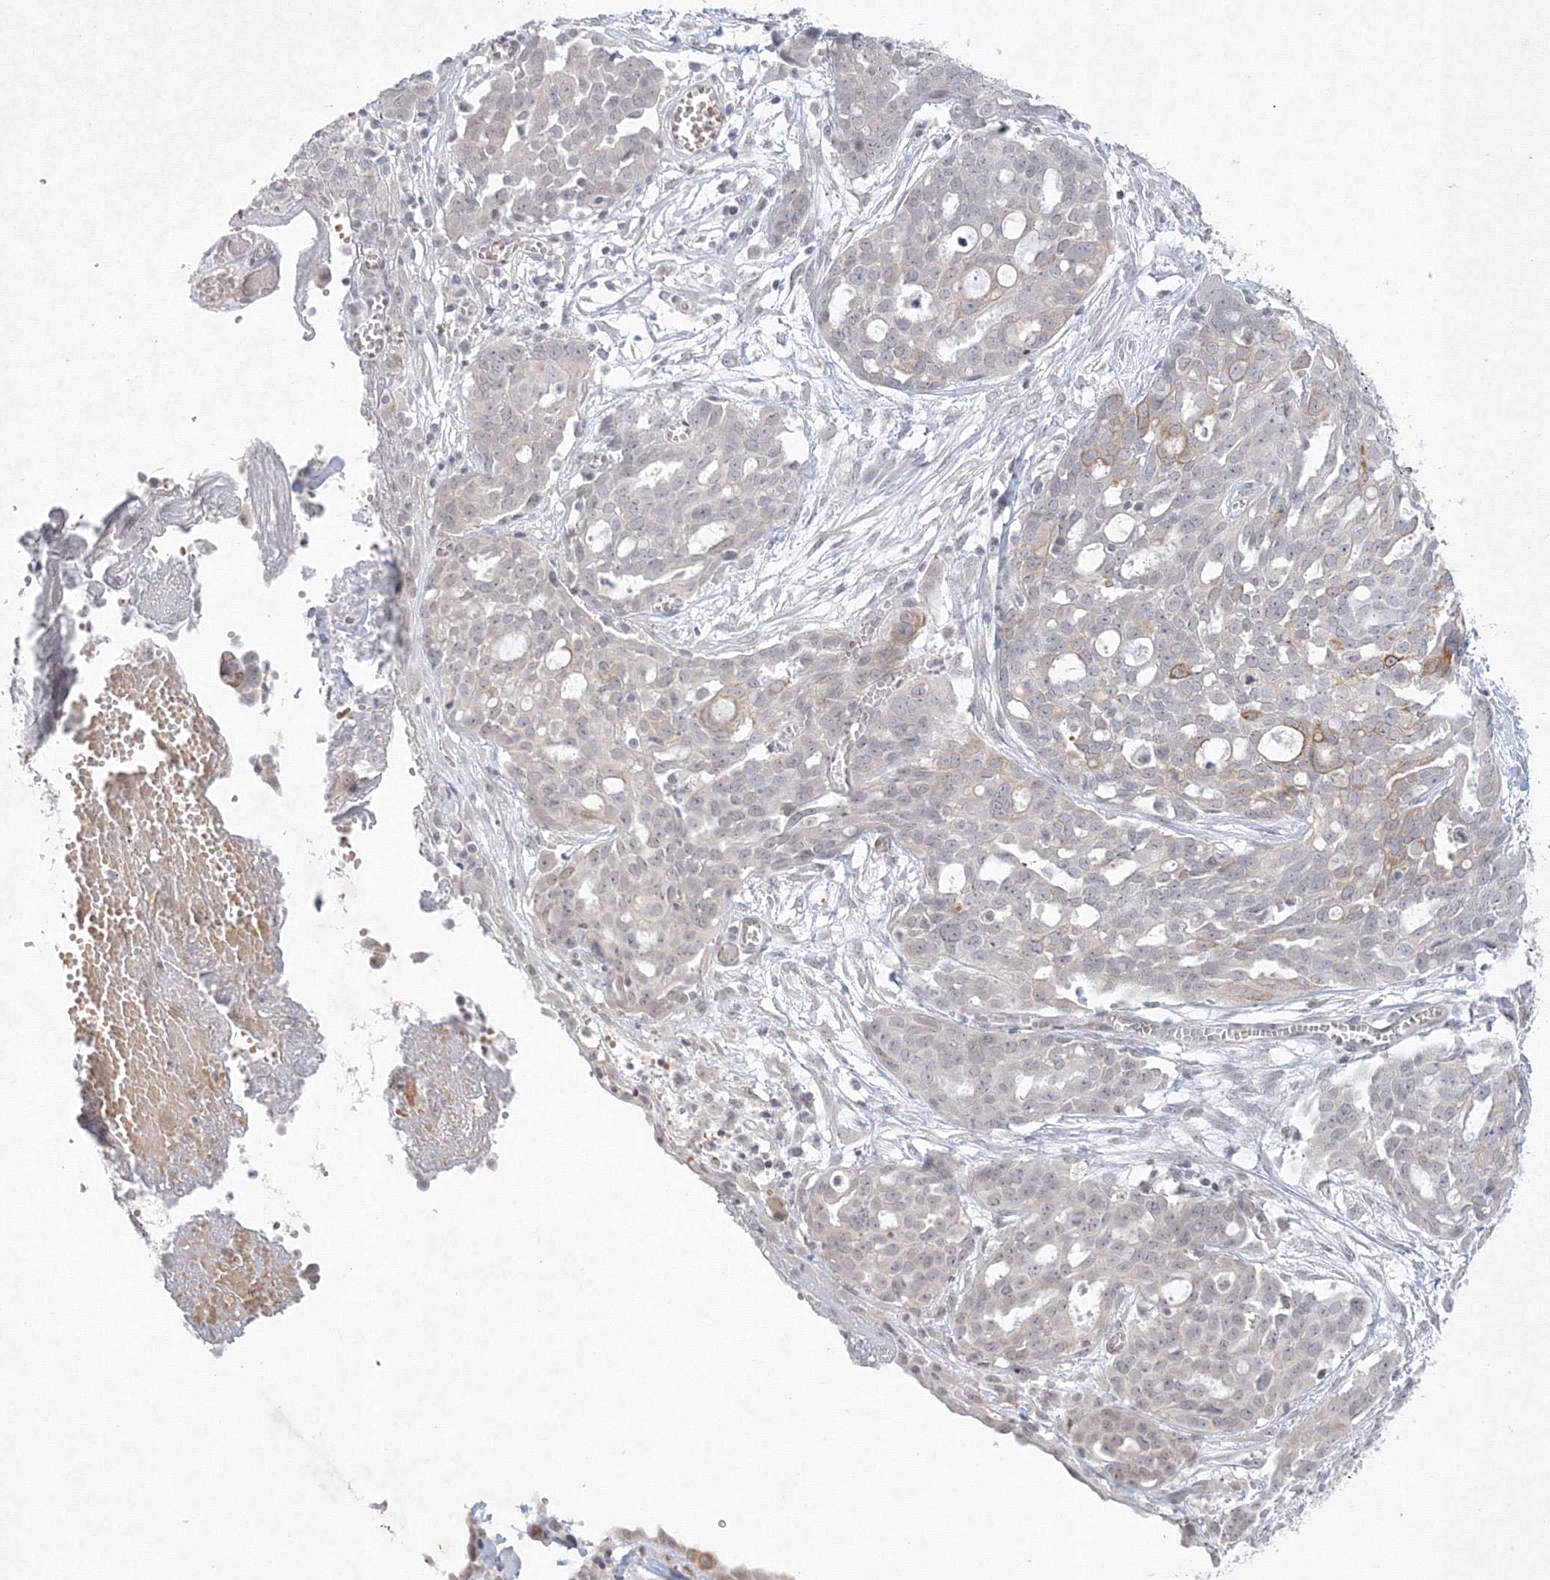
{"staining": {"intensity": "weak", "quantity": "<25%", "location": "cytoplasmic/membranous"}, "tissue": "ovarian cancer", "cell_type": "Tumor cells", "image_type": "cancer", "snomed": [{"axis": "morphology", "description": "Cystadenocarcinoma, serous, NOS"}, {"axis": "topography", "description": "Soft tissue"}, {"axis": "topography", "description": "Ovary"}], "caption": "This is a photomicrograph of IHC staining of serous cystadenocarcinoma (ovarian), which shows no expression in tumor cells.", "gene": "NXPE3", "patient": {"sex": "female", "age": 57}}